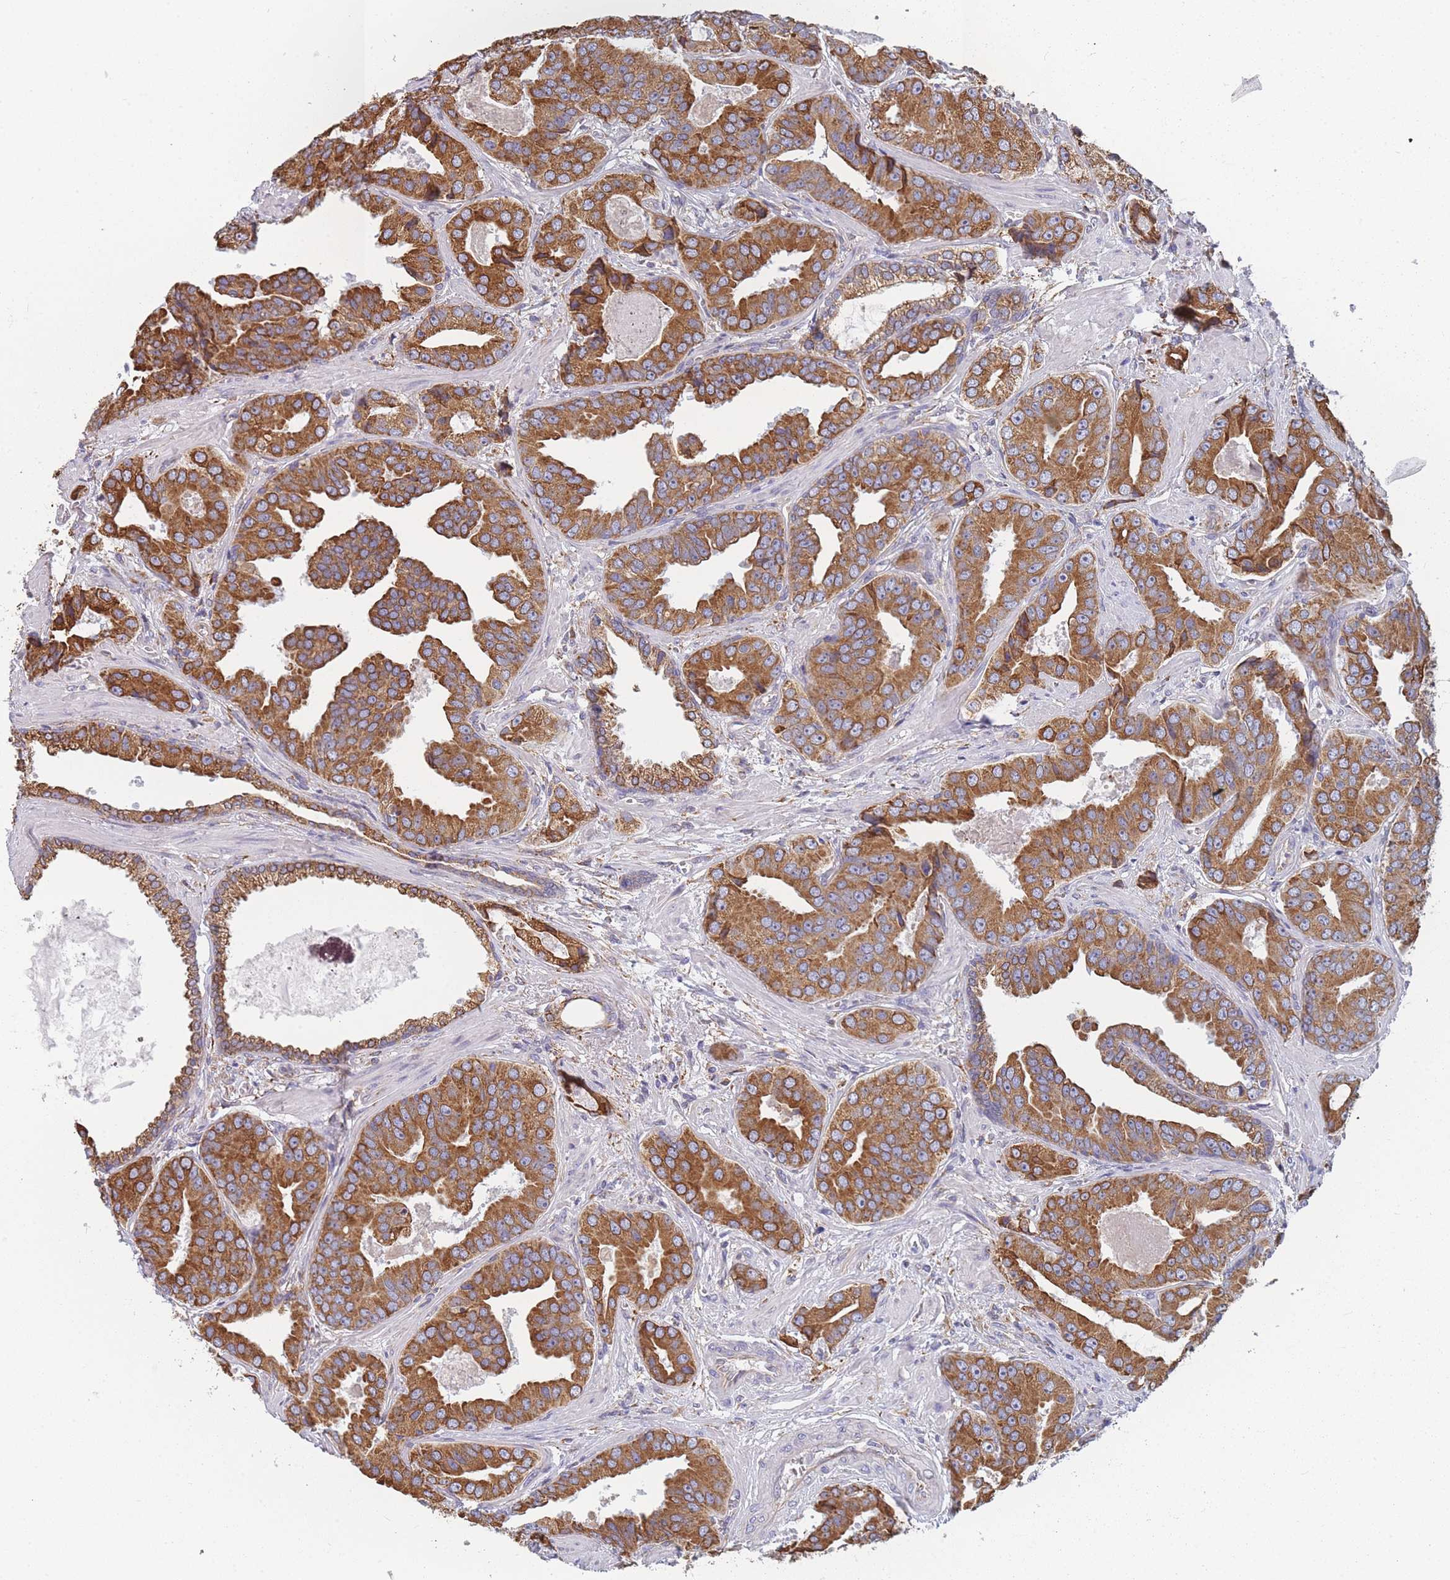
{"staining": {"intensity": "strong", "quantity": ">75%", "location": "cytoplasmic/membranous"}, "tissue": "prostate cancer", "cell_type": "Tumor cells", "image_type": "cancer", "snomed": [{"axis": "morphology", "description": "Adenocarcinoma, High grade"}, {"axis": "topography", "description": "Prostate"}], "caption": "Immunohistochemical staining of human prostate cancer (adenocarcinoma (high-grade)) shows high levels of strong cytoplasmic/membranous staining in about >75% of tumor cells. Nuclei are stained in blue.", "gene": "OR7C2", "patient": {"sex": "male", "age": 71}}